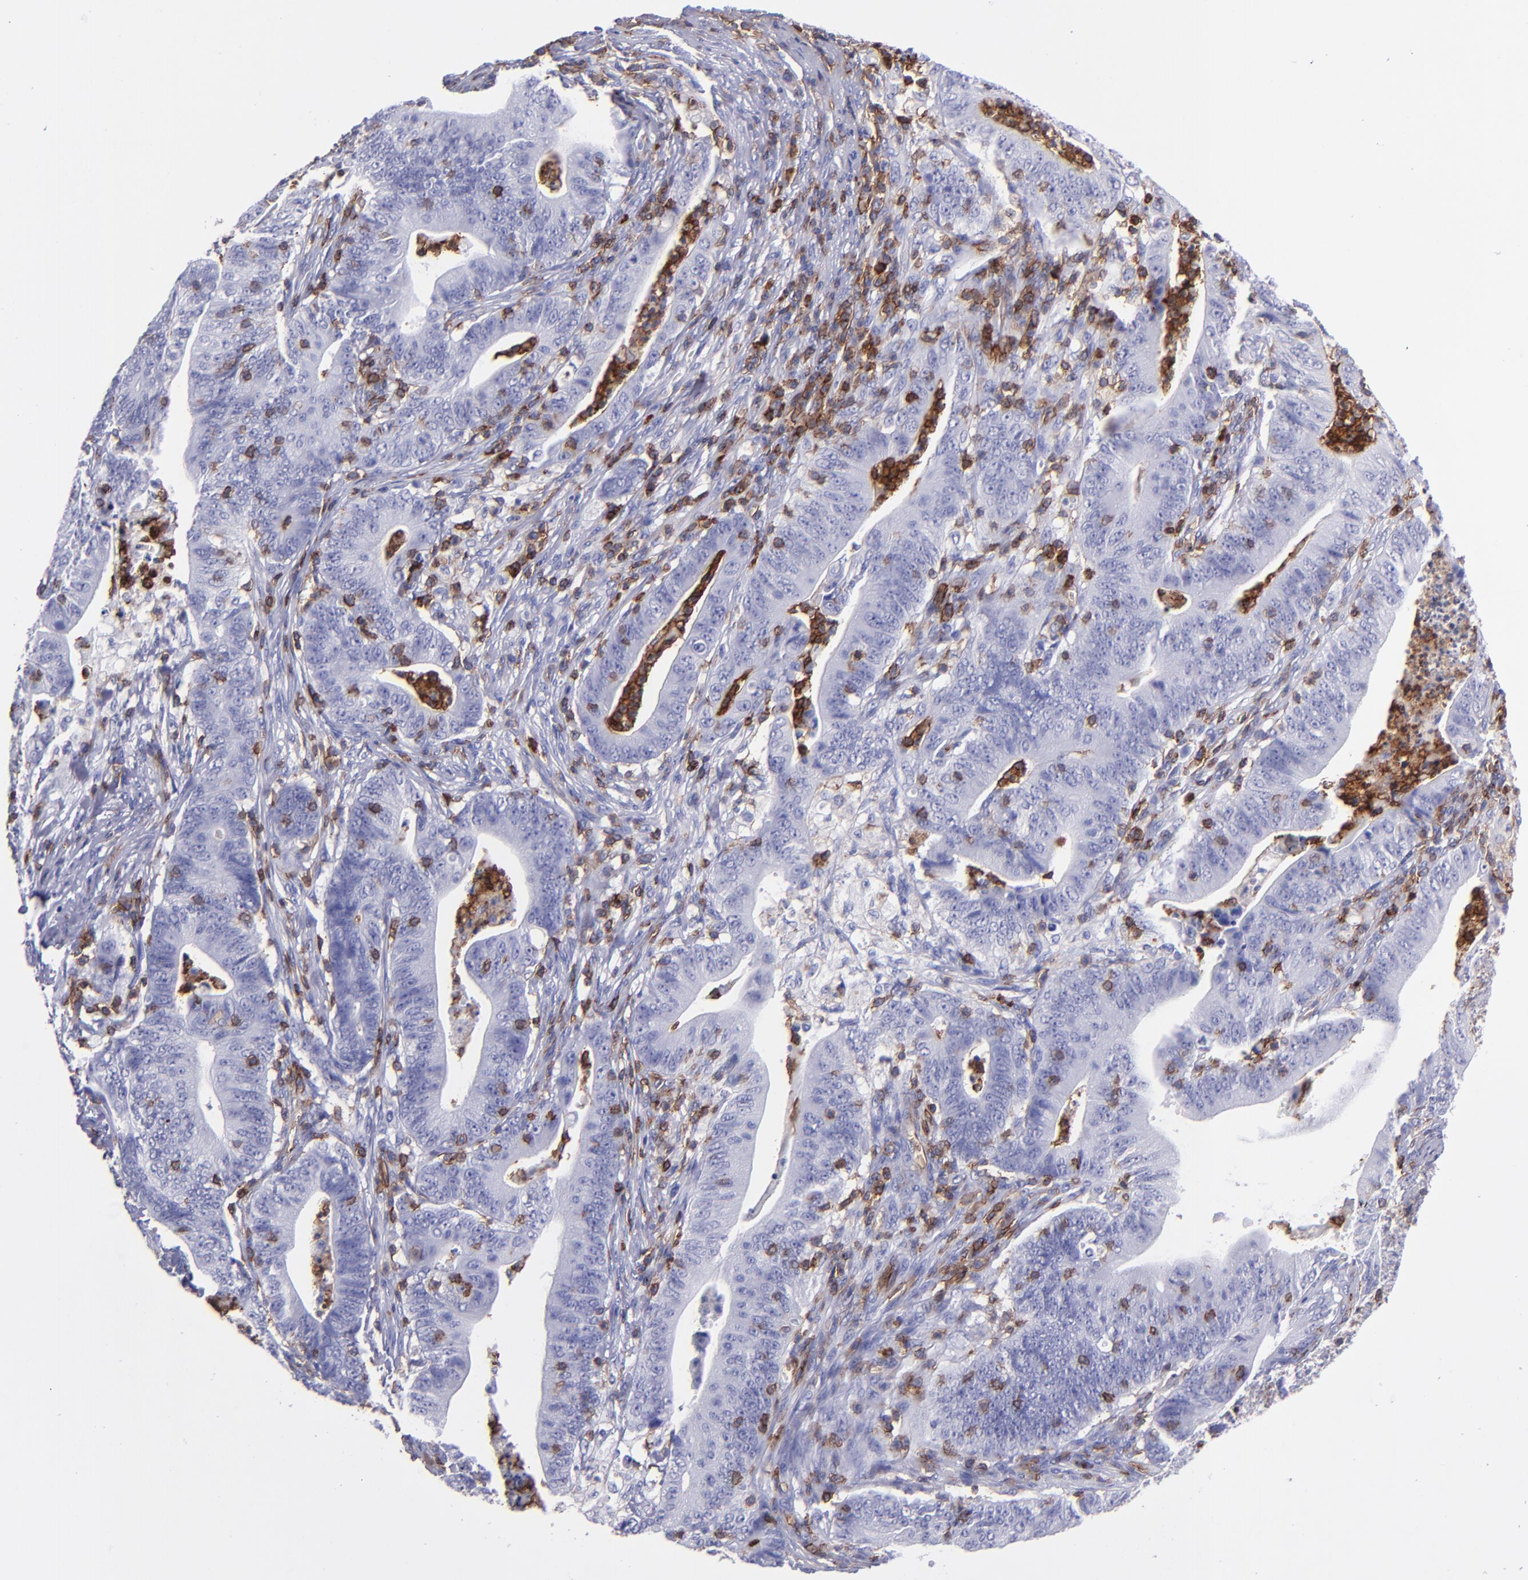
{"staining": {"intensity": "negative", "quantity": "none", "location": "none"}, "tissue": "stomach cancer", "cell_type": "Tumor cells", "image_type": "cancer", "snomed": [{"axis": "morphology", "description": "Adenocarcinoma, NOS"}, {"axis": "topography", "description": "Stomach, lower"}], "caption": "A high-resolution histopathology image shows IHC staining of stomach adenocarcinoma, which displays no significant expression in tumor cells.", "gene": "ICAM3", "patient": {"sex": "female", "age": 86}}